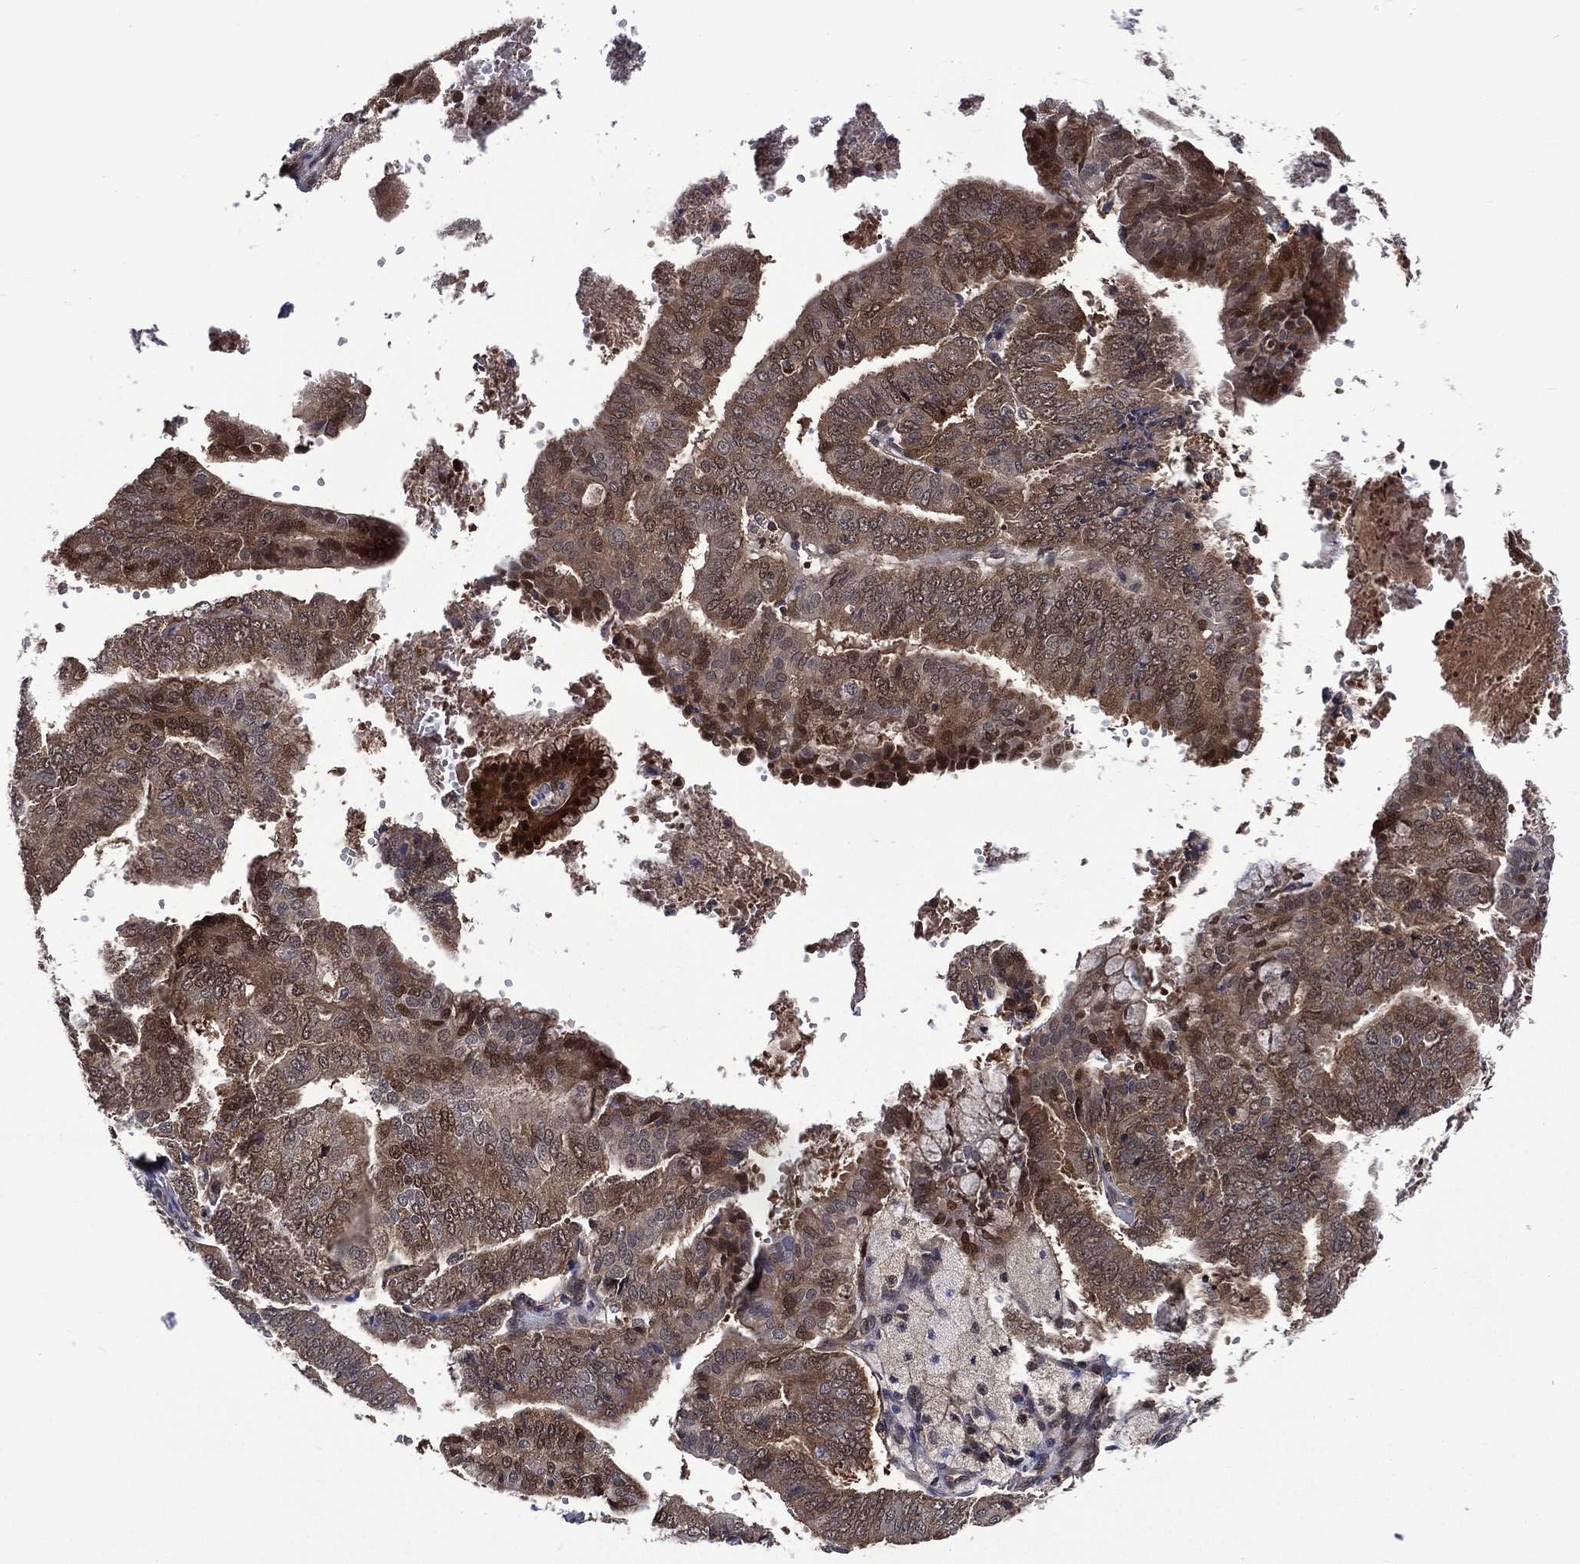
{"staining": {"intensity": "moderate", "quantity": "25%-75%", "location": "cytoplasmic/membranous,nuclear"}, "tissue": "endometrial cancer", "cell_type": "Tumor cells", "image_type": "cancer", "snomed": [{"axis": "morphology", "description": "Adenocarcinoma, NOS"}, {"axis": "topography", "description": "Endometrium"}], "caption": "This image shows immunohistochemistry (IHC) staining of human endometrial cancer (adenocarcinoma), with medium moderate cytoplasmic/membranous and nuclear expression in about 25%-75% of tumor cells.", "gene": "MTAP", "patient": {"sex": "female", "age": 63}}